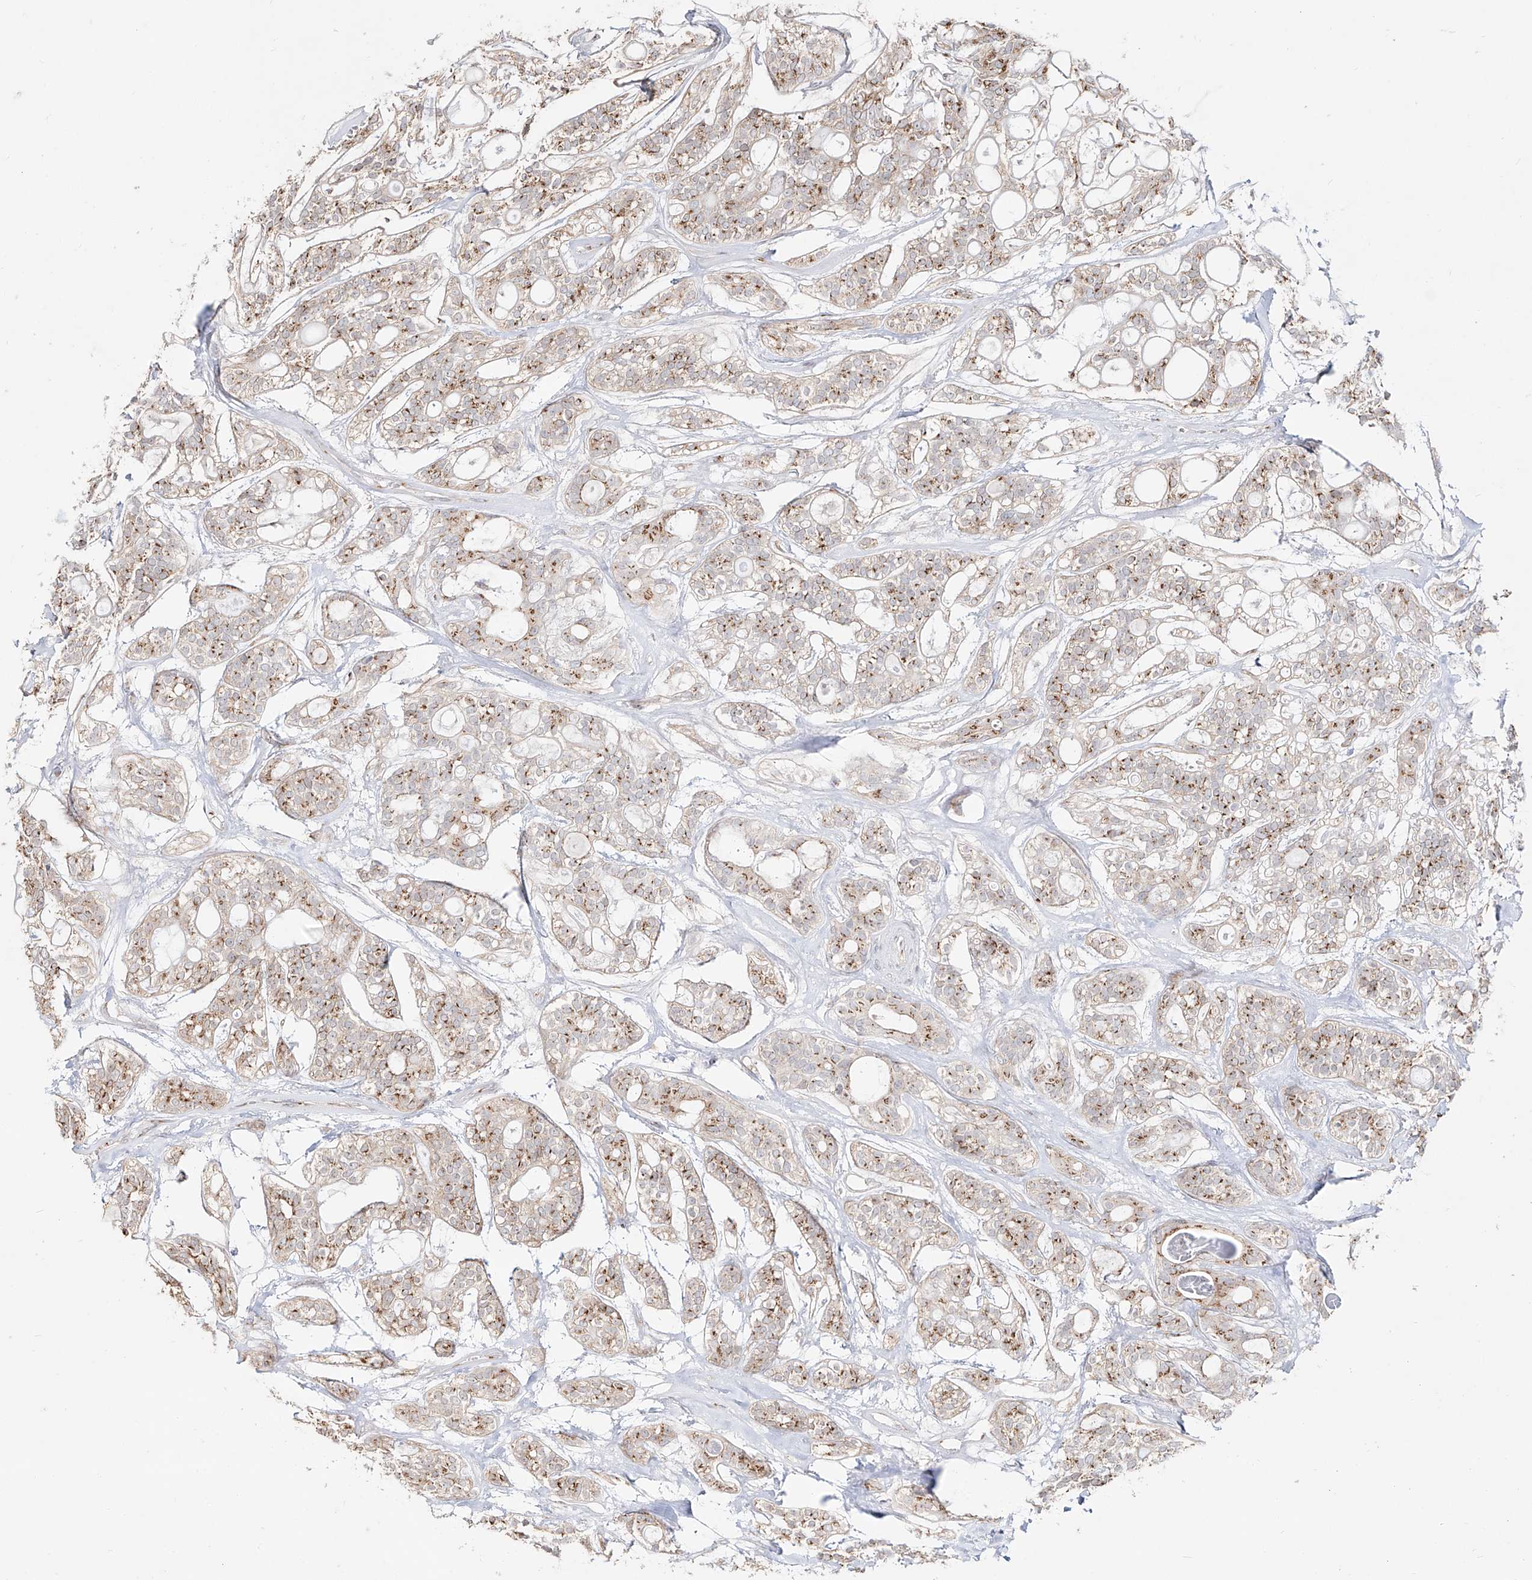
{"staining": {"intensity": "moderate", "quantity": "25%-75%", "location": "cytoplasmic/membranous"}, "tissue": "head and neck cancer", "cell_type": "Tumor cells", "image_type": "cancer", "snomed": [{"axis": "morphology", "description": "Adenocarcinoma, NOS"}, {"axis": "topography", "description": "Head-Neck"}], "caption": "About 25%-75% of tumor cells in human head and neck cancer (adenocarcinoma) exhibit moderate cytoplasmic/membranous protein staining as visualized by brown immunohistochemical staining.", "gene": "BSDC1", "patient": {"sex": "male", "age": 66}}